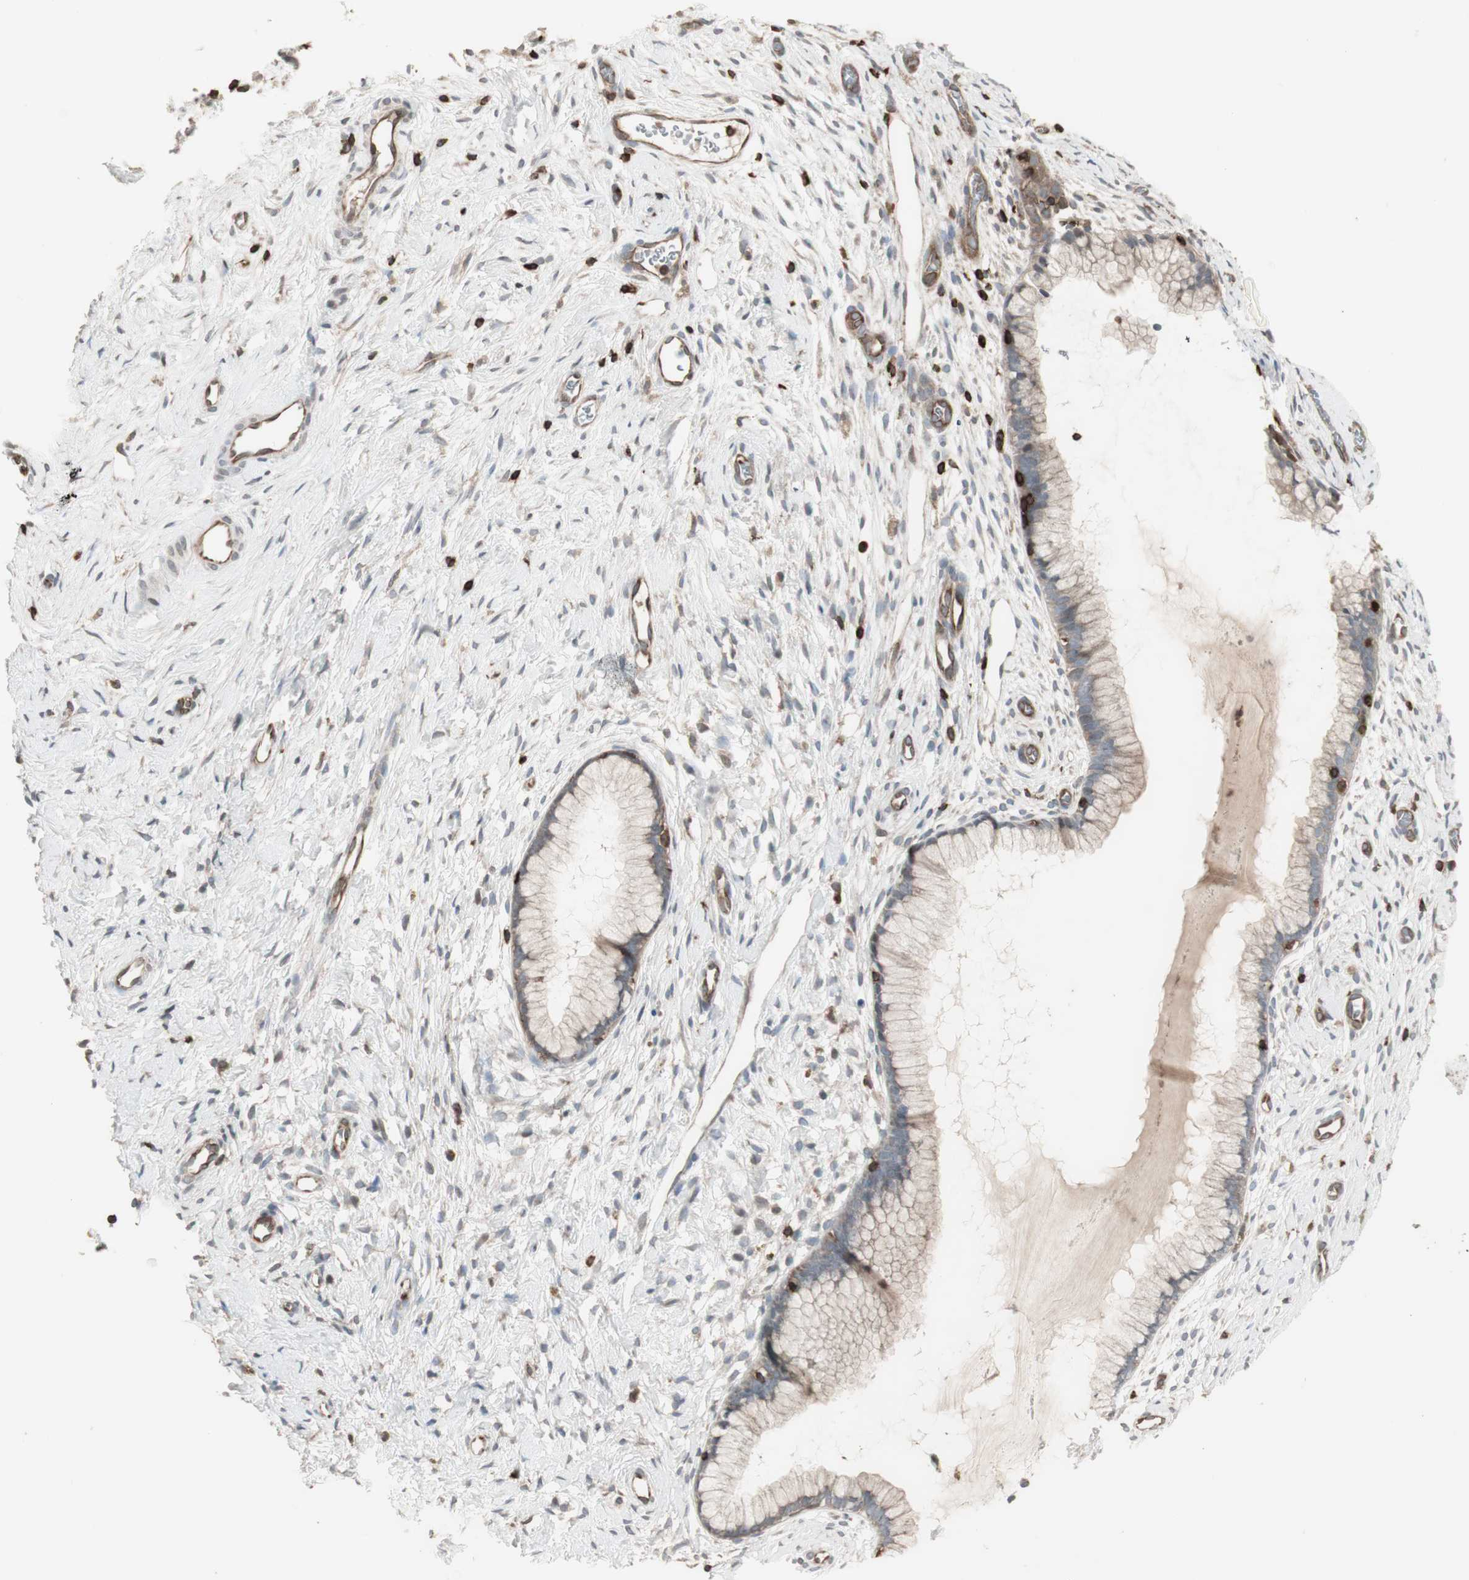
{"staining": {"intensity": "negative", "quantity": "none", "location": "none"}, "tissue": "cervix", "cell_type": "Glandular cells", "image_type": "normal", "snomed": [{"axis": "morphology", "description": "Normal tissue, NOS"}, {"axis": "topography", "description": "Cervix"}], "caption": "Immunohistochemistry (IHC) histopathology image of benign cervix stained for a protein (brown), which displays no positivity in glandular cells.", "gene": "ARHGEF1", "patient": {"sex": "female", "age": 65}}